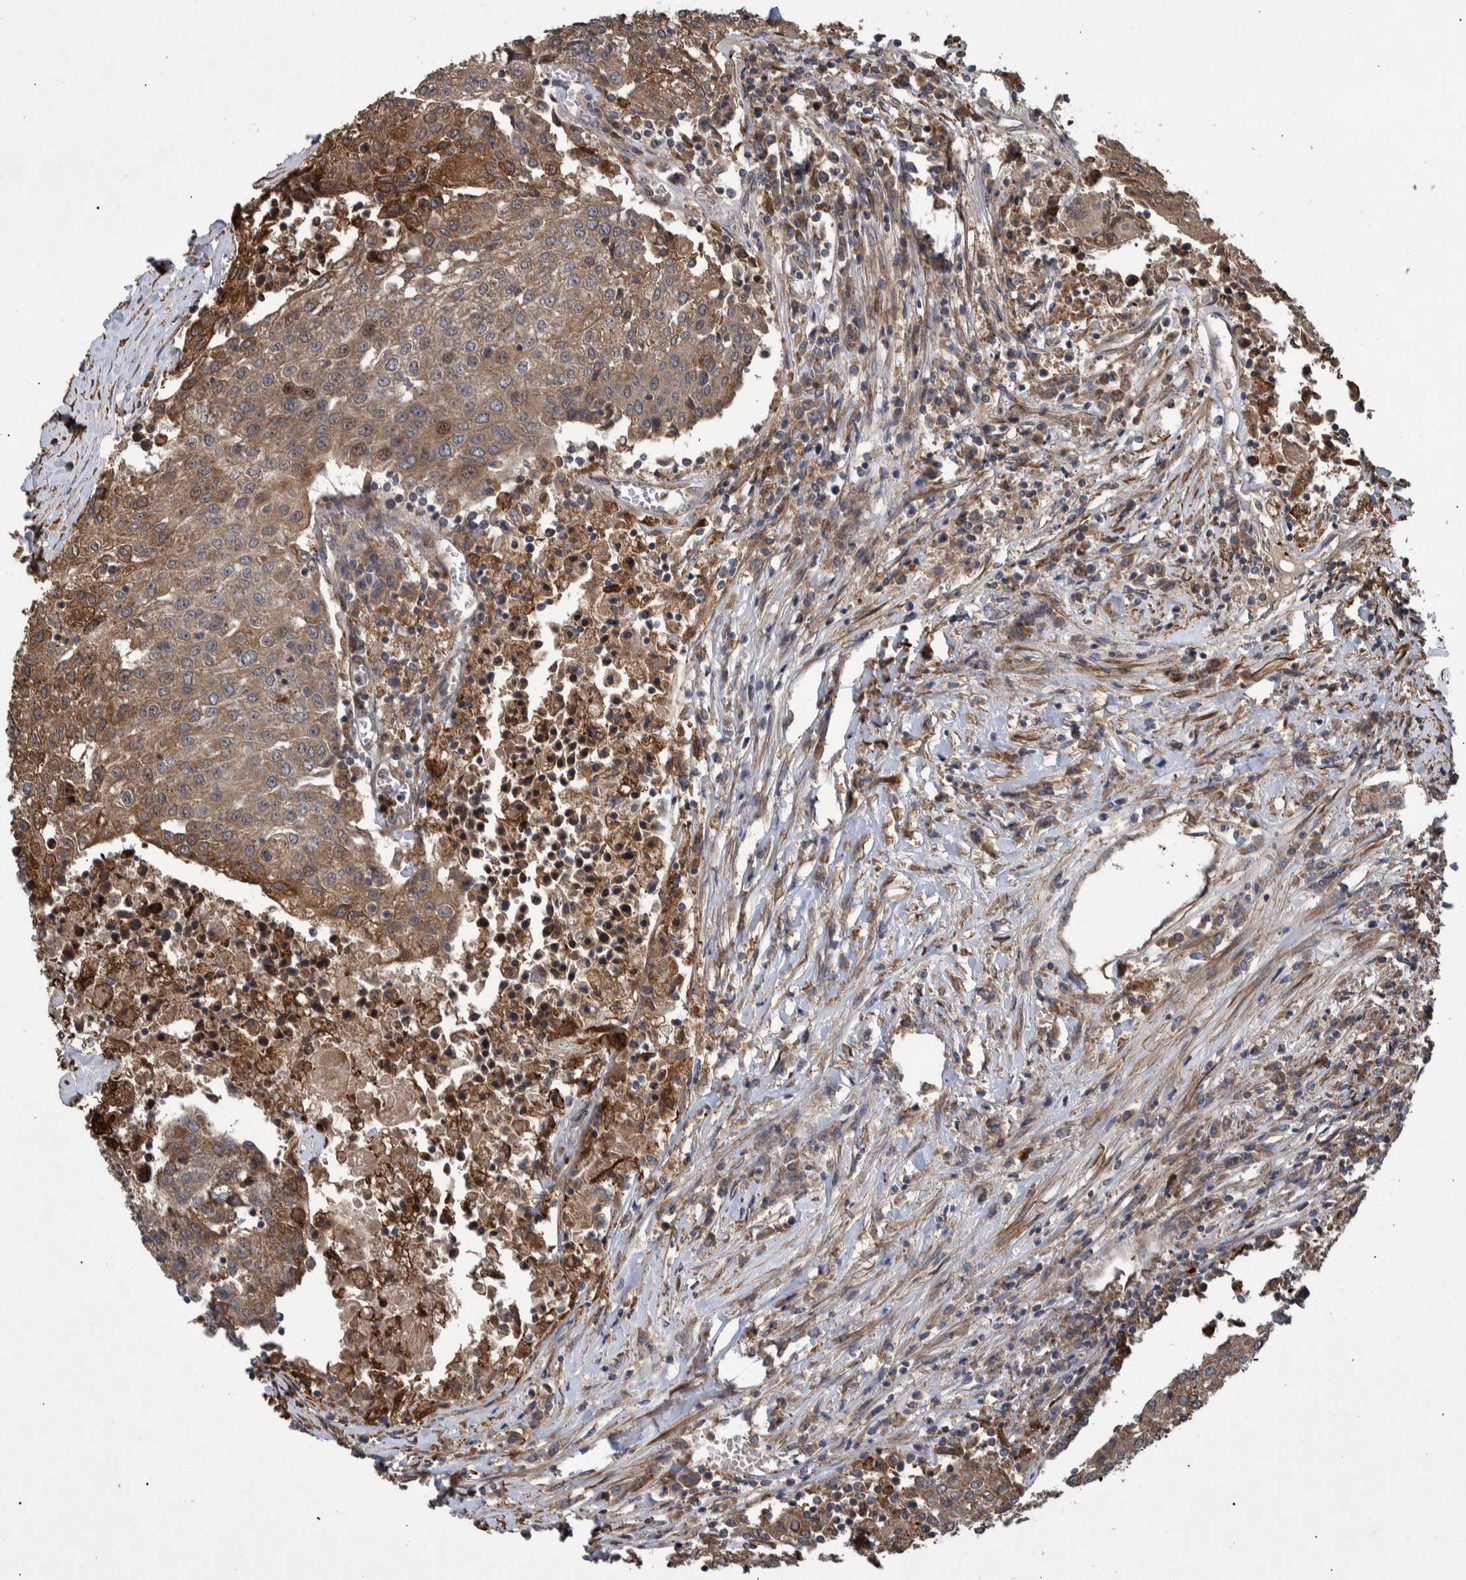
{"staining": {"intensity": "moderate", "quantity": ">75%", "location": "cytoplasmic/membranous,nuclear"}, "tissue": "urothelial cancer", "cell_type": "Tumor cells", "image_type": "cancer", "snomed": [{"axis": "morphology", "description": "Urothelial carcinoma, High grade"}, {"axis": "topography", "description": "Urinary bladder"}], "caption": "Urothelial cancer stained for a protein displays moderate cytoplasmic/membranous and nuclear positivity in tumor cells. (IHC, brightfield microscopy, high magnification).", "gene": "B3GNTL1", "patient": {"sex": "female", "age": 85}}